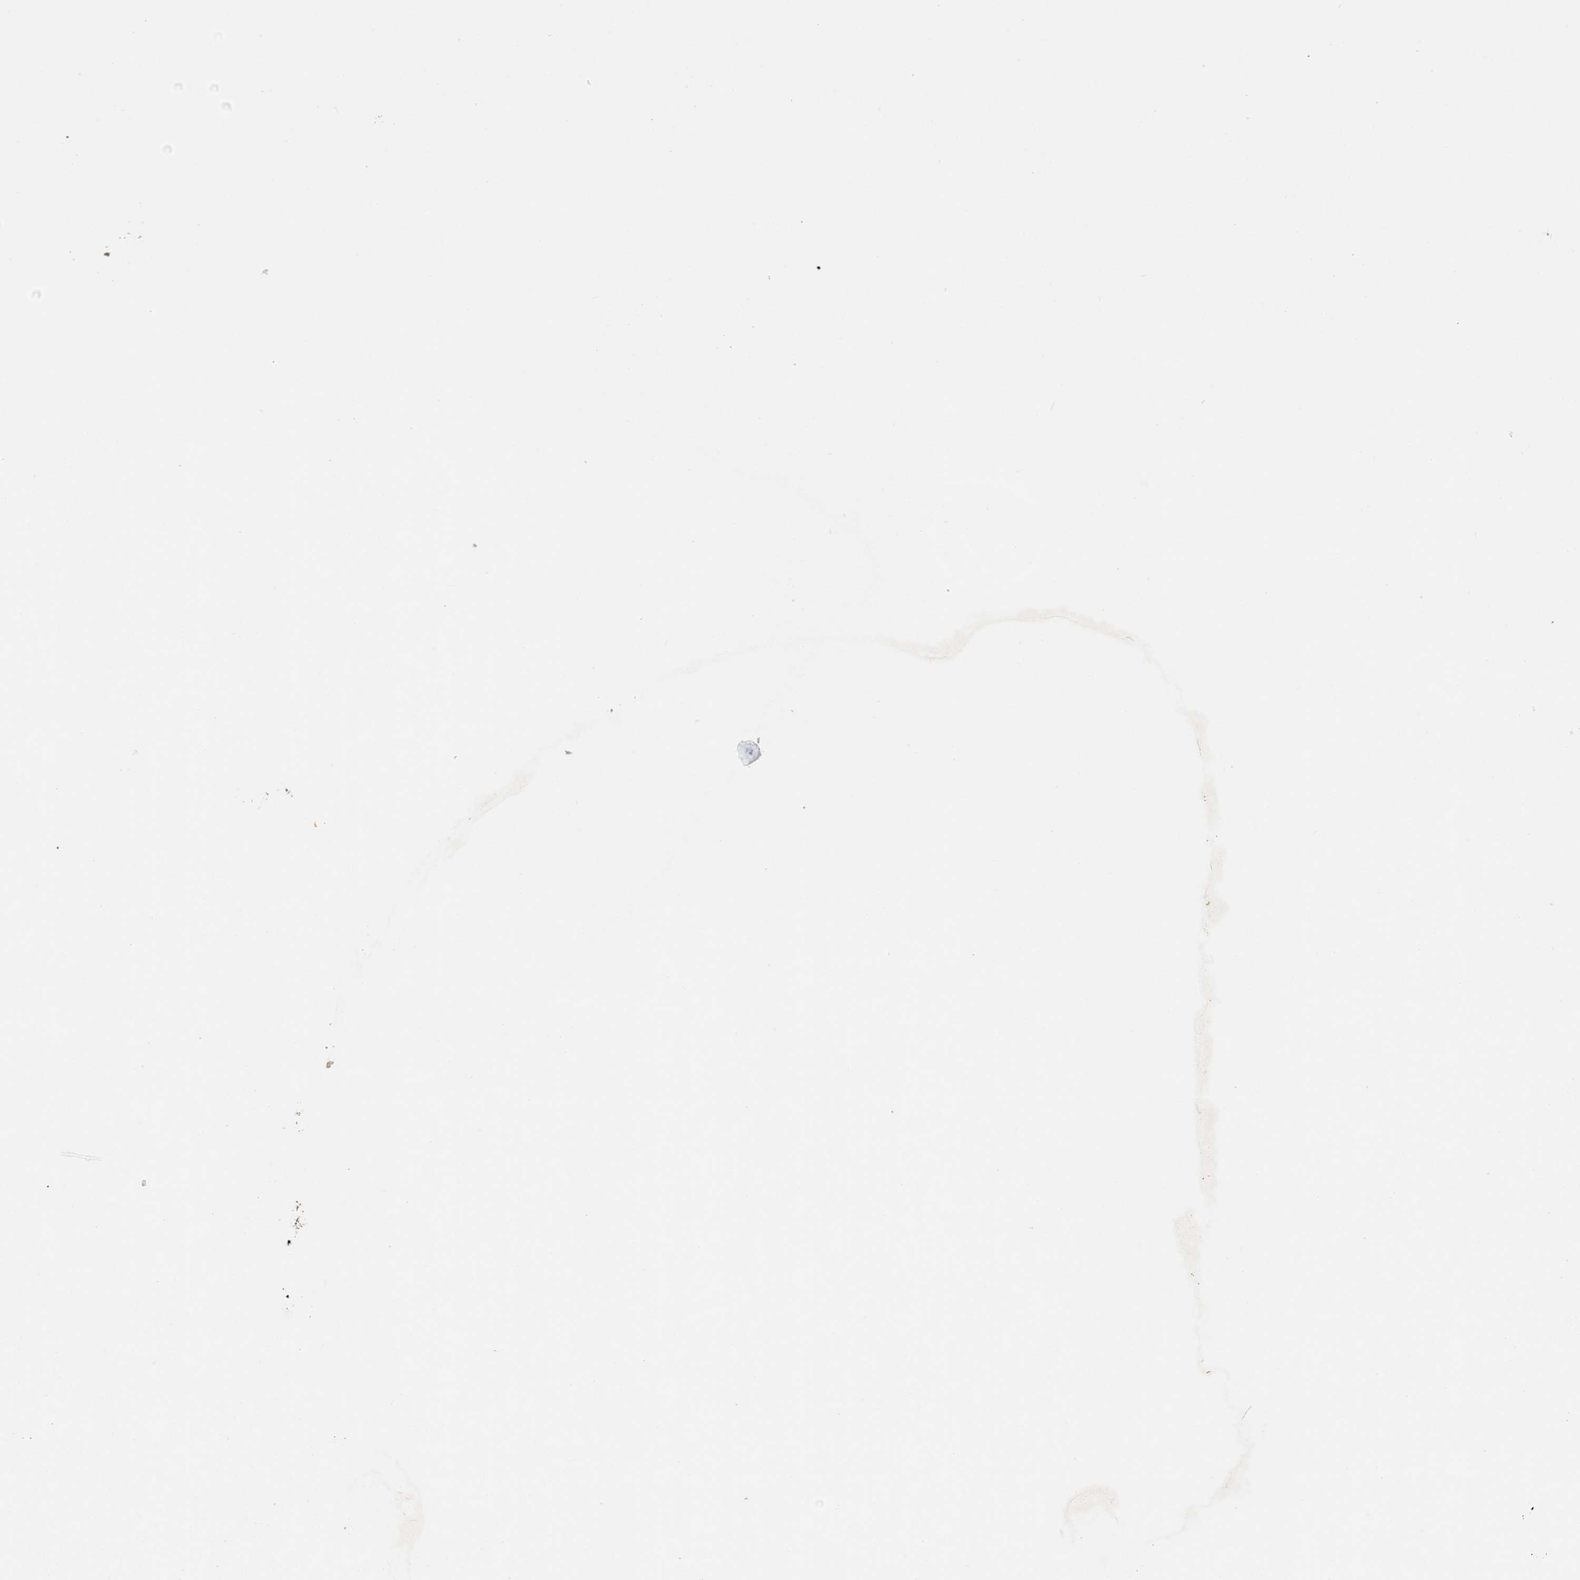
{"staining": {"intensity": "weak", "quantity": ">75%", "location": "cytoplasmic/membranous"}, "tissue": "skin", "cell_type": "Fibroblasts", "image_type": "normal", "snomed": [{"axis": "morphology", "description": "Normal tissue, NOS"}, {"axis": "topography", "description": "Skin"}], "caption": "Protein expression analysis of benign human skin reveals weak cytoplasmic/membranous expression in approximately >75% of fibroblasts. The protein of interest is stained brown, and the nuclei are stained in blue (DAB (3,3'-diaminobenzidine) IHC with brightfield microscopy, high magnification).", "gene": "DUSP6", "patient": {"sex": "female", "age": 56}}